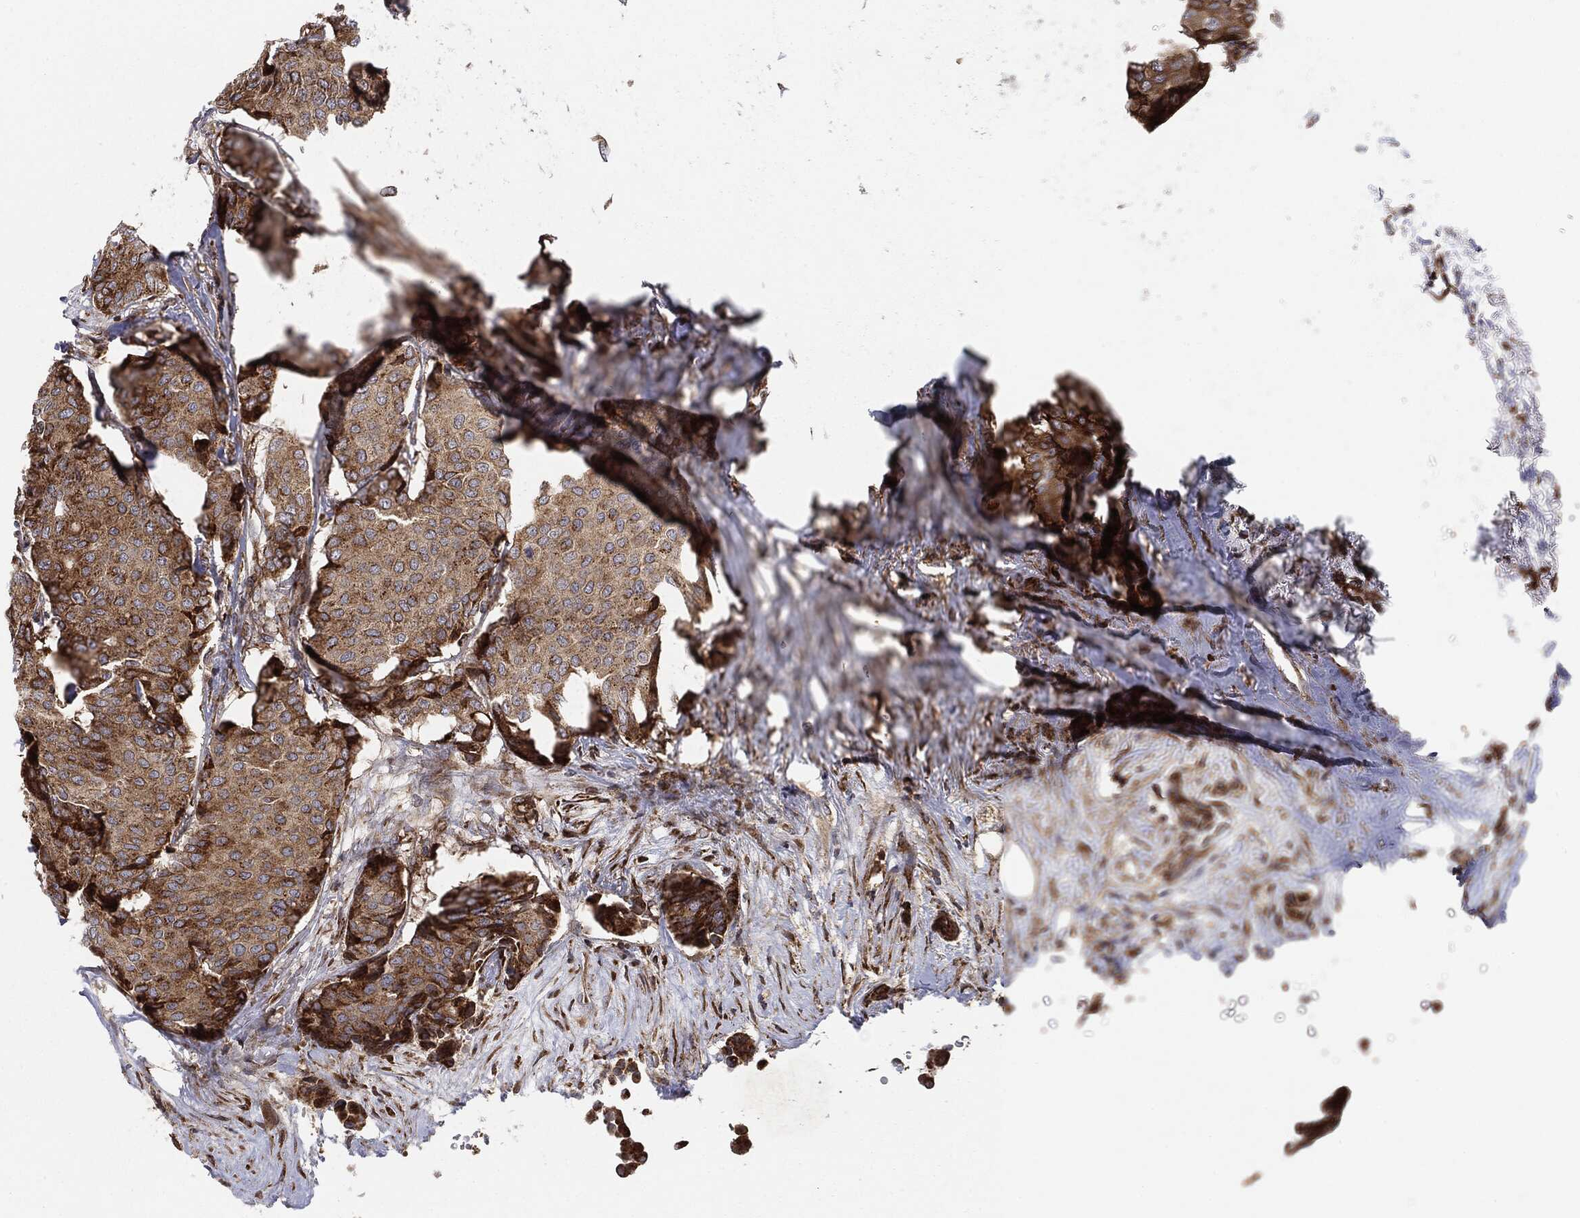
{"staining": {"intensity": "moderate", "quantity": ">75%", "location": "cytoplasmic/membranous"}, "tissue": "breast cancer", "cell_type": "Tumor cells", "image_type": "cancer", "snomed": [{"axis": "morphology", "description": "Duct carcinoma"}, {"axis": "topography", "description": "Breast"}], "caption": "Breast cancer (invasive ductal carcinoma) tissue shows moderate cytoplasmic/membranous staining in about >75% of tumor cells", "gene": "CYLD", "patient": {"sex": "female", "age": 75}}